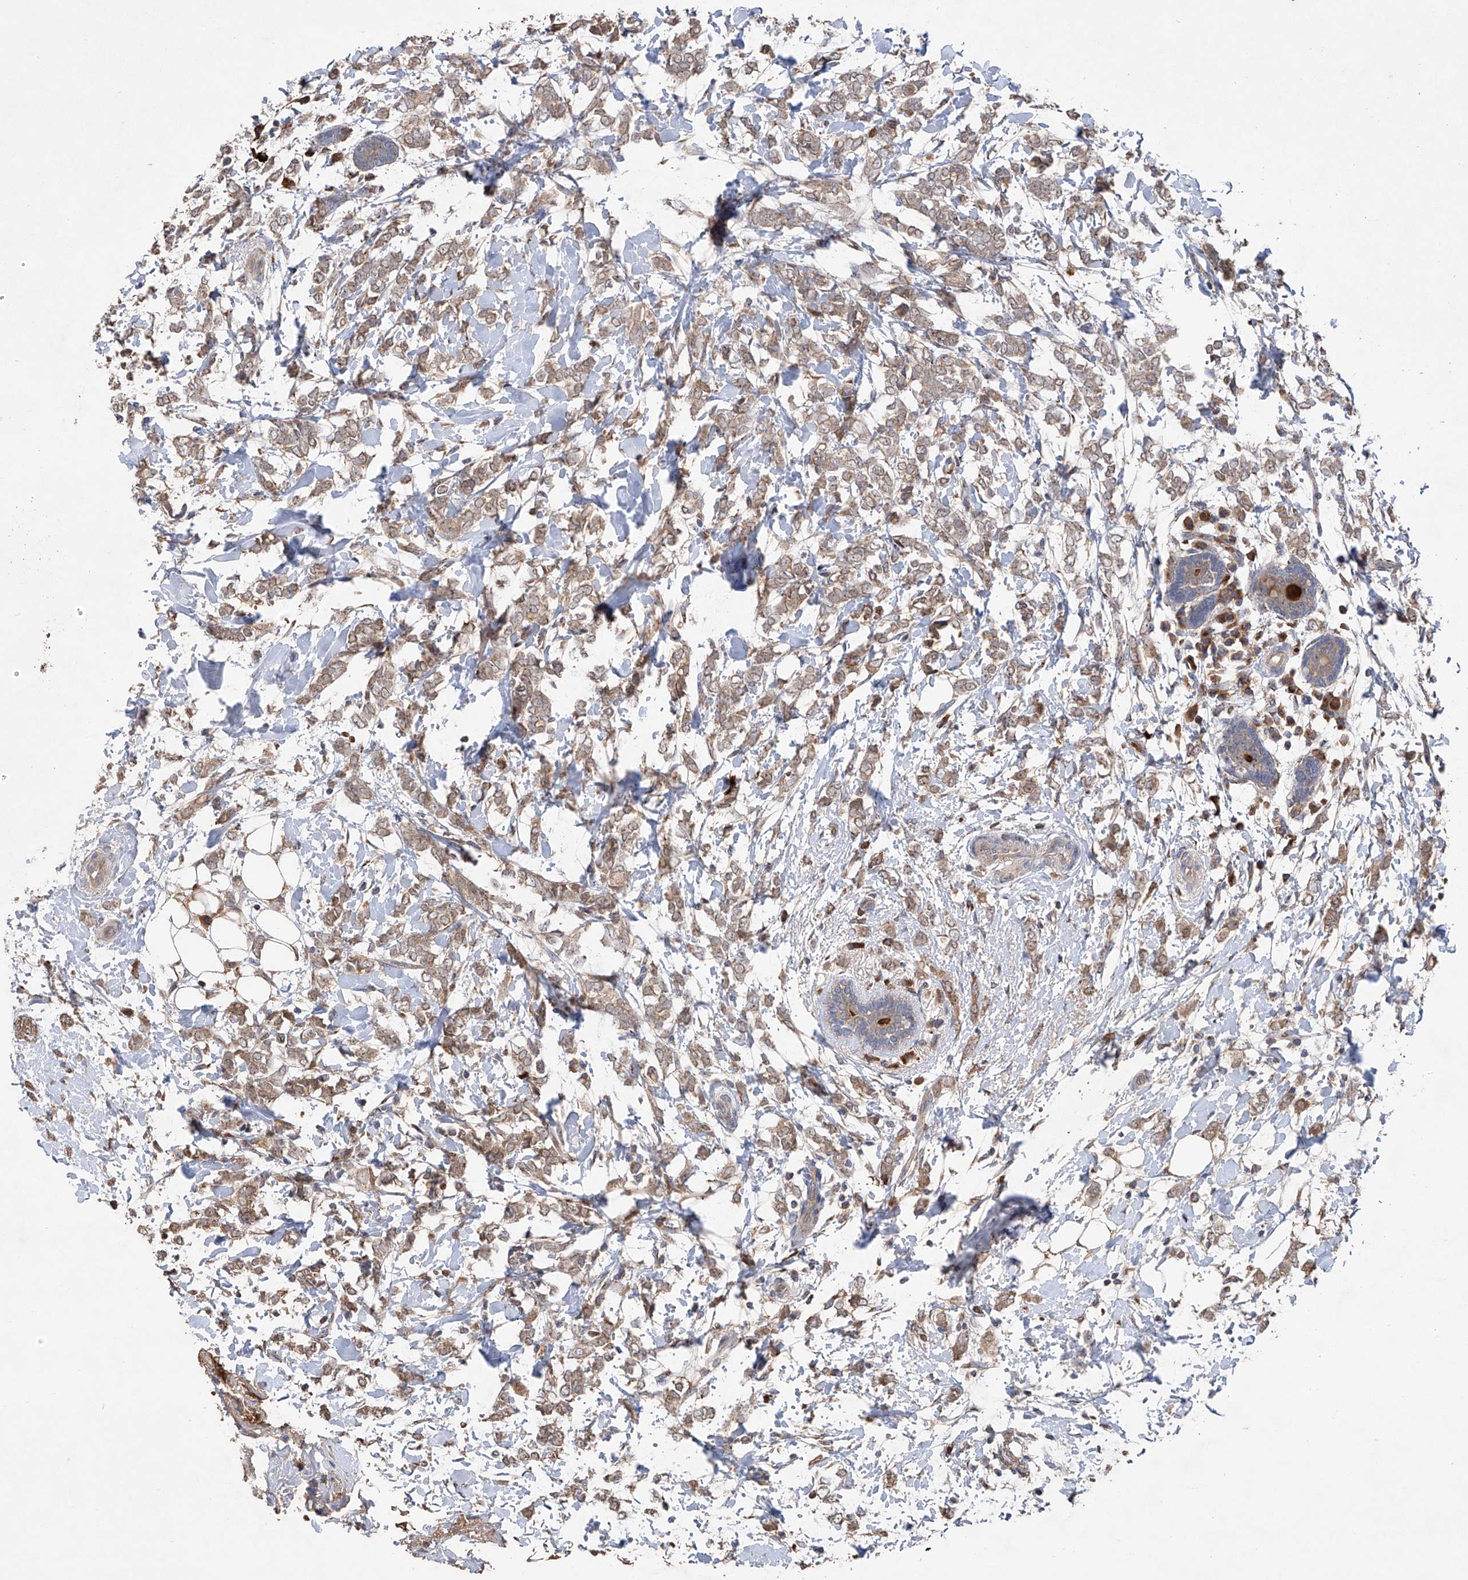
{"staining": {"intensity": "moderate", "quantity": ">75%", "location": "cytoplasmic/membranous"}, "tissue": "breast cancer", "cell_type": "Tumor cells", "image_type": "cancer", "snomed": [{"axis": "morphology", "description": "Normal tissue, NOS"}, {"axis": "morphology", "description": "Lobular carcinoma"}, {"axis": "topography", "description": "Breast"}], "caption": "A micrograph of breast lobular carcinoma stained for a protein displays moderate cytoplasmic/membranous brown staining in tumor cells.", "gene": "EDN1", "patient": {"sex": "female", "age": 47}}